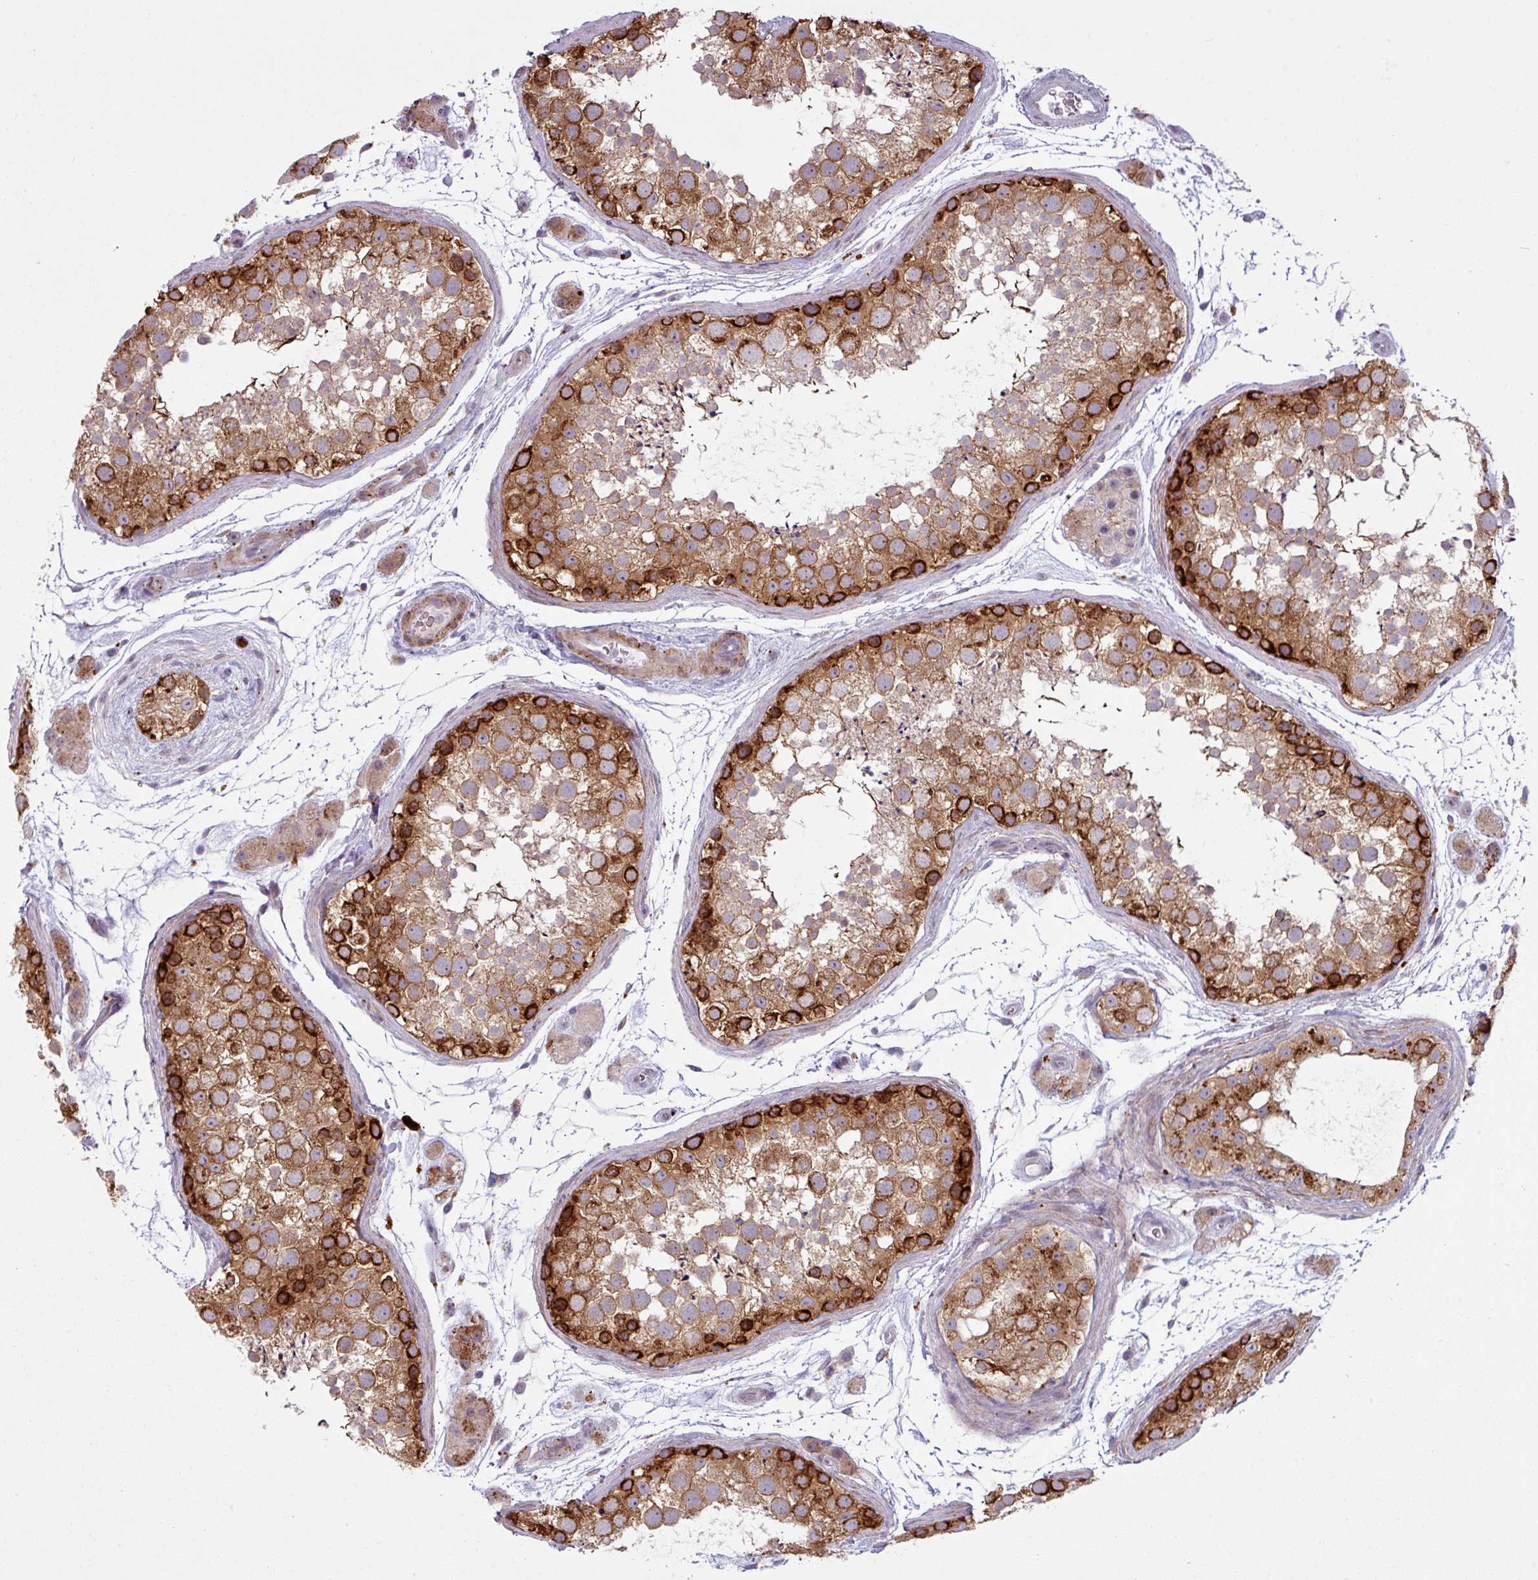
{"staining": {"intensity": "strong", "quantity": ">75%", "location": "cytoplasmic/membranous"}, "tissue": "testis", "cell_type": "Cells in seminiferous ducts", "image_type": "normal", "snomed": [{"axis": "morphology", "description": "Normal tissue, NOS"}, {"axis": "topography", "description": "Testis"}], "caption": "Immunohistochemical staining of benign testis reveals strong cytoplasmic/membranous protein expression in approximately >75% of cells in seminiferous ducts.", "gene": "MAP7D2", "patient": {"sex": "male", "age": 41}}